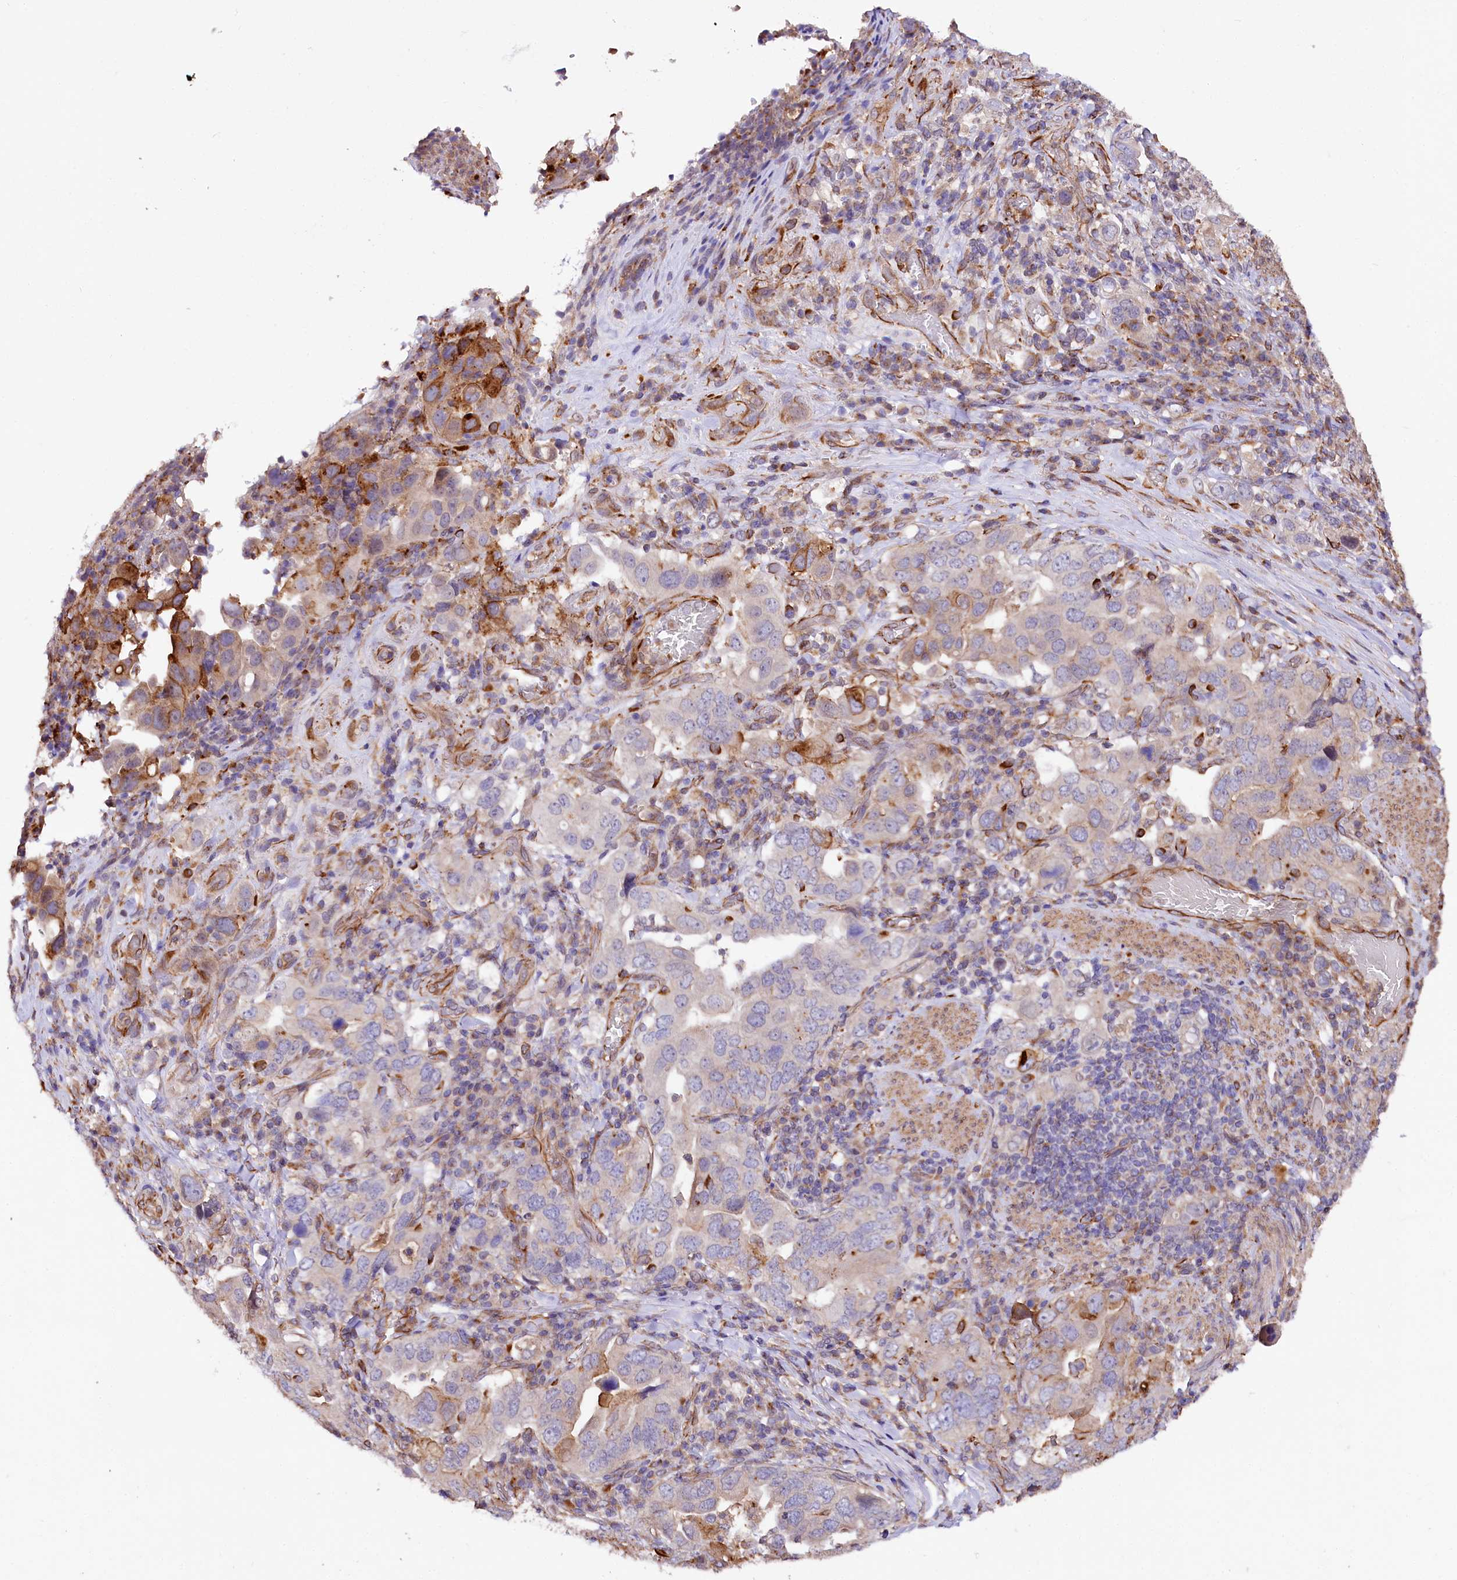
{"staining": {"intensity": "negative", "quantity": "none", "location": "none"}, "tissue": "stomach cancer", "cell_type": "Tumor cells", "image_type": "cancer", "snomed": [{"axis": "morphology", "description": "Adenocarcinoma, NOS"}, {"axis": "topography", "description": "Stomach, upper"}], "caption": "This is an immunohistochemistry (IHC) histopathology image of stomach cancer. There is no expression in tumor cells.", "gene": "TTC12", "patient": {"sex": "male", "age": 62}}